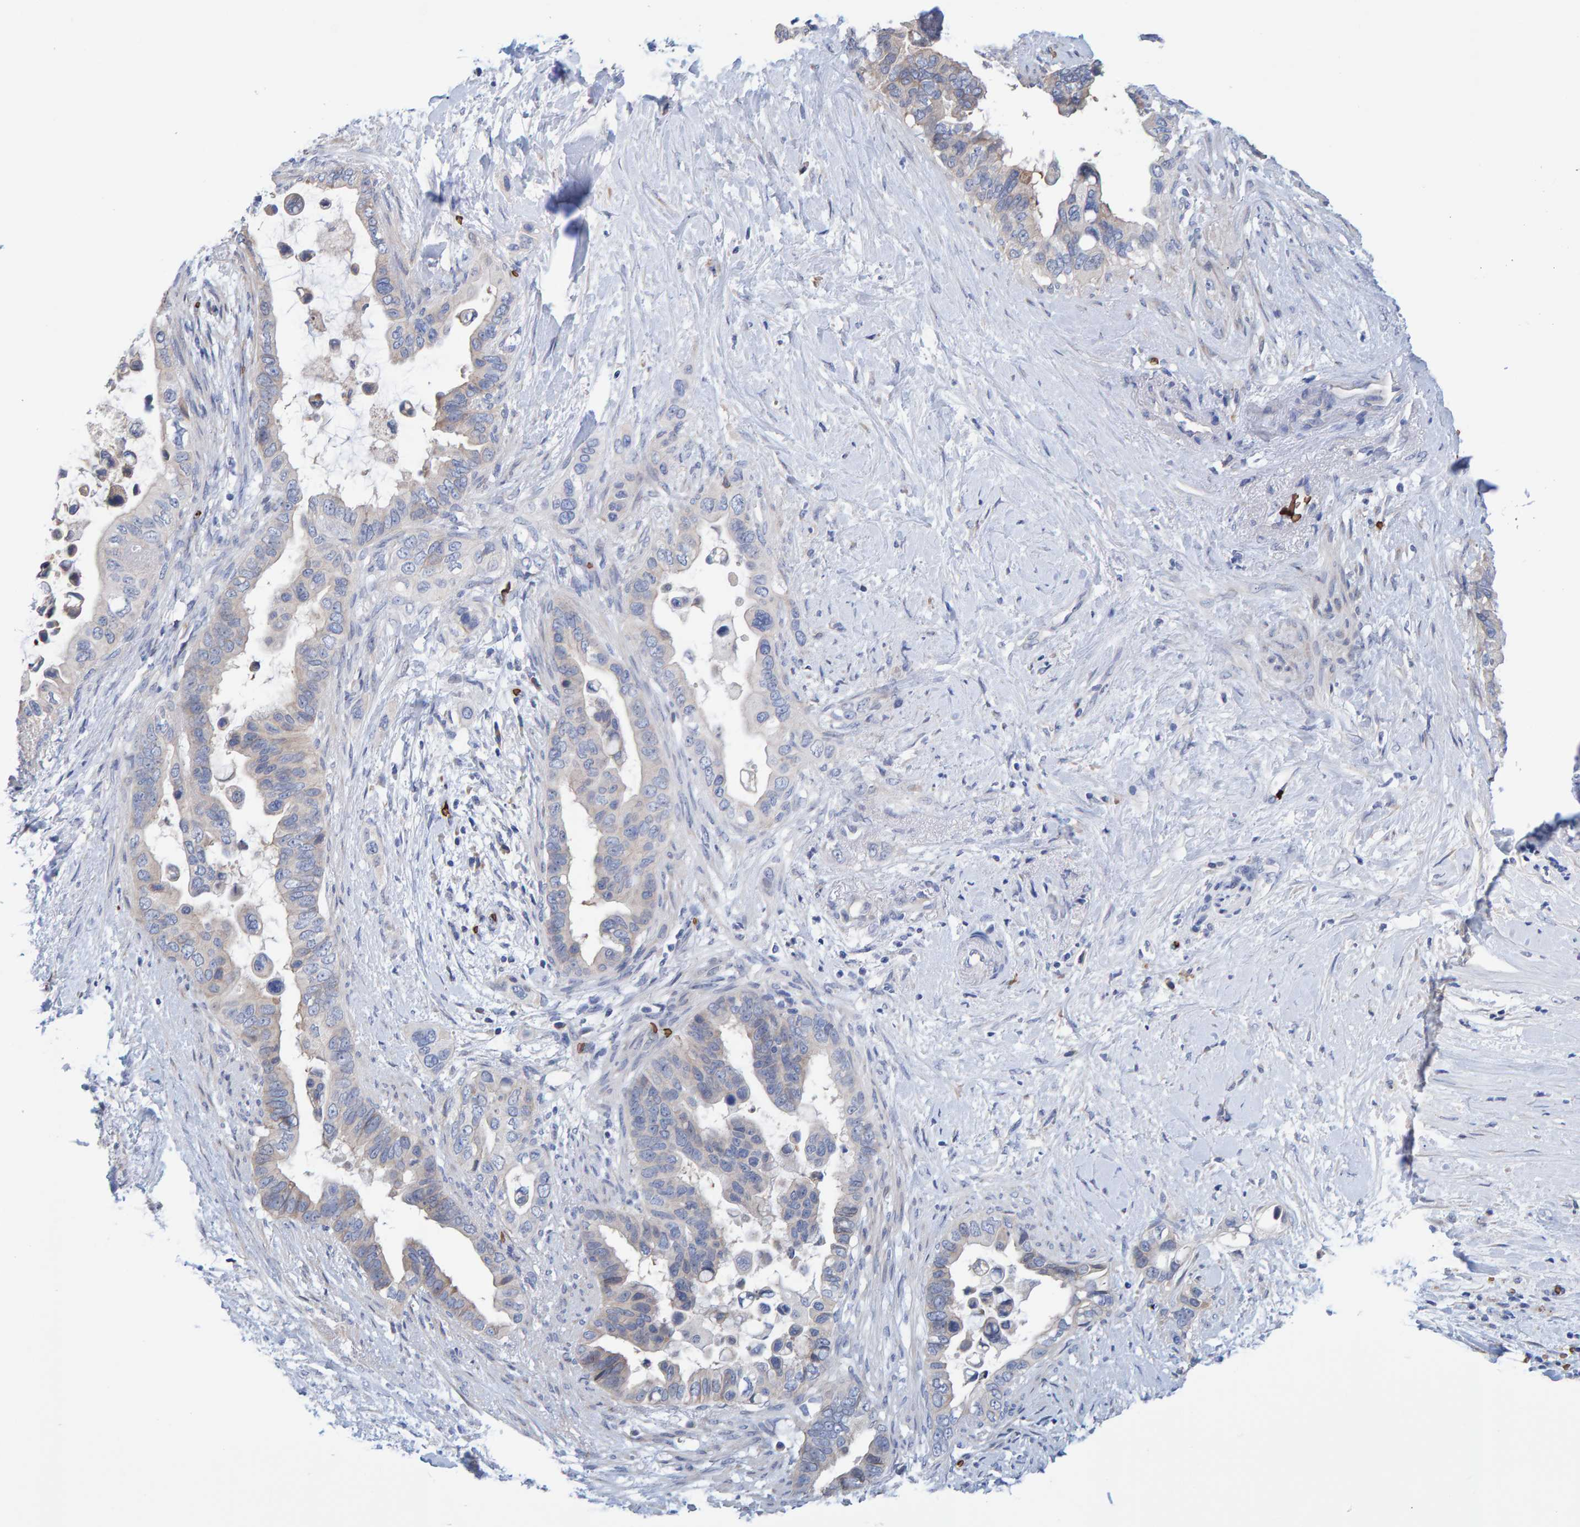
{"staining": {"intensity": "weak", "quantity": ">75%", "location": "cytoplasmic/membranous"}, "tissue": "pancreatic cancer", "cell_type": "Tumor cells", "image_type": "cancer", "snomed": [{"axis": "morphology", "description": "Adenocarcinoma, NOS"}, {"axis": "topography", "description": "Pancreas"}], "caption": "This histopathology image demonstrates pancreatic cancer stained with IHC to label a protein in brown. The cytoplasmic/membranous of tumor cells show weak positivity for the protein. Nuclei are counter-stained blue.", "gene": "VPS9D1", "patient": {"sex": "female", "age": 56}}